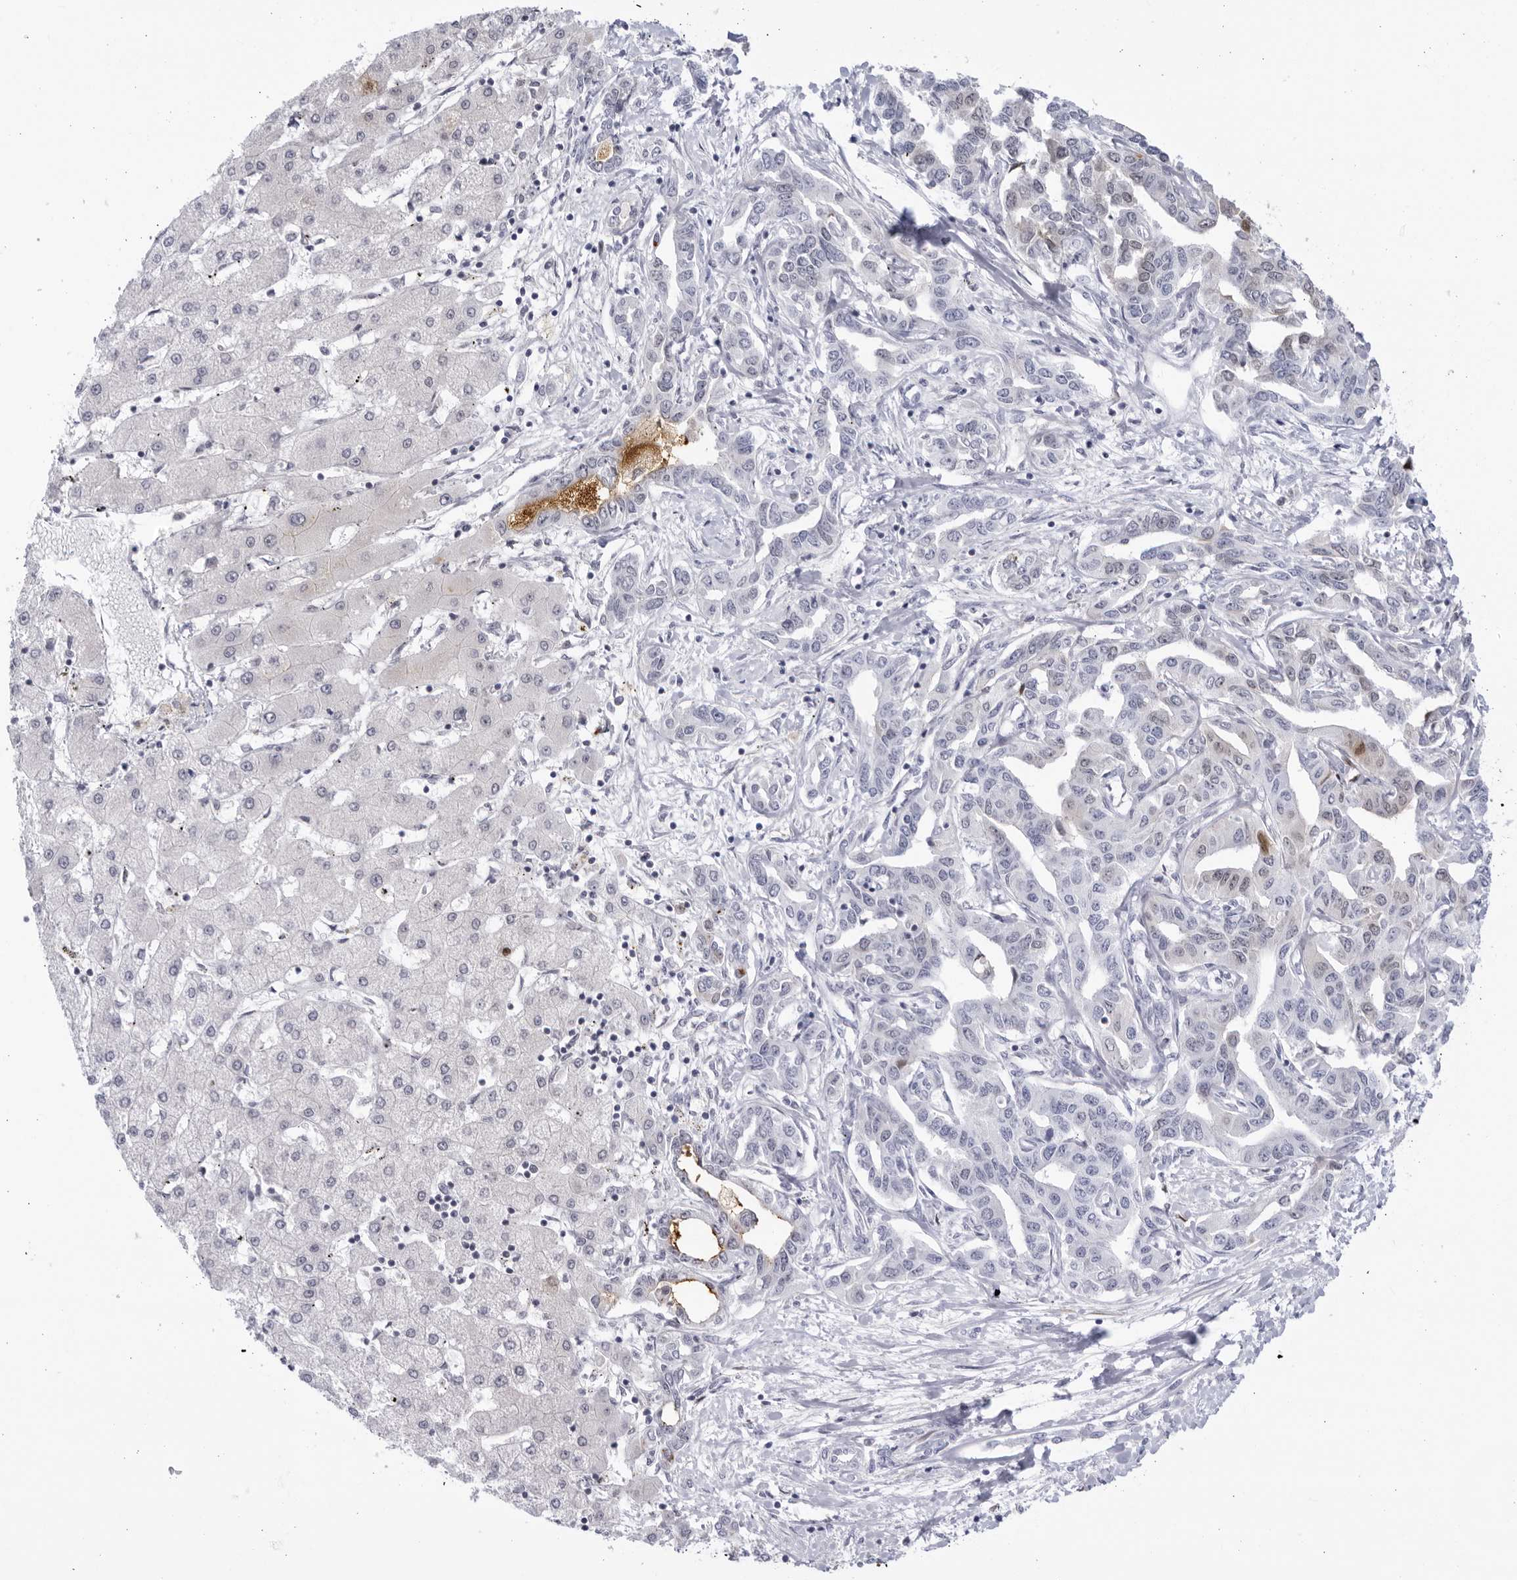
{"staining": {"intensity": "weak", "quantity": "<25%", "location": "cytoplasmic/membranous,nuclear"}, "tissue": "liver cancer", "cell_type": "Tumor cells", "image_type": "cancer", "snomed": [{"axis": "morphology", "description": "Cholangiocarcinoma"}, {"axis": "topography", "description": "Liver"}], "caption": "Immunohistochemistry micrograph of neoplastic tissue: liver cancer stained with DAB shows no significant protein expression in tumor cells. Nuclei are stained in blue.", "gene": "CNBD1", "patient": {"sex": "male", "age": 59}}